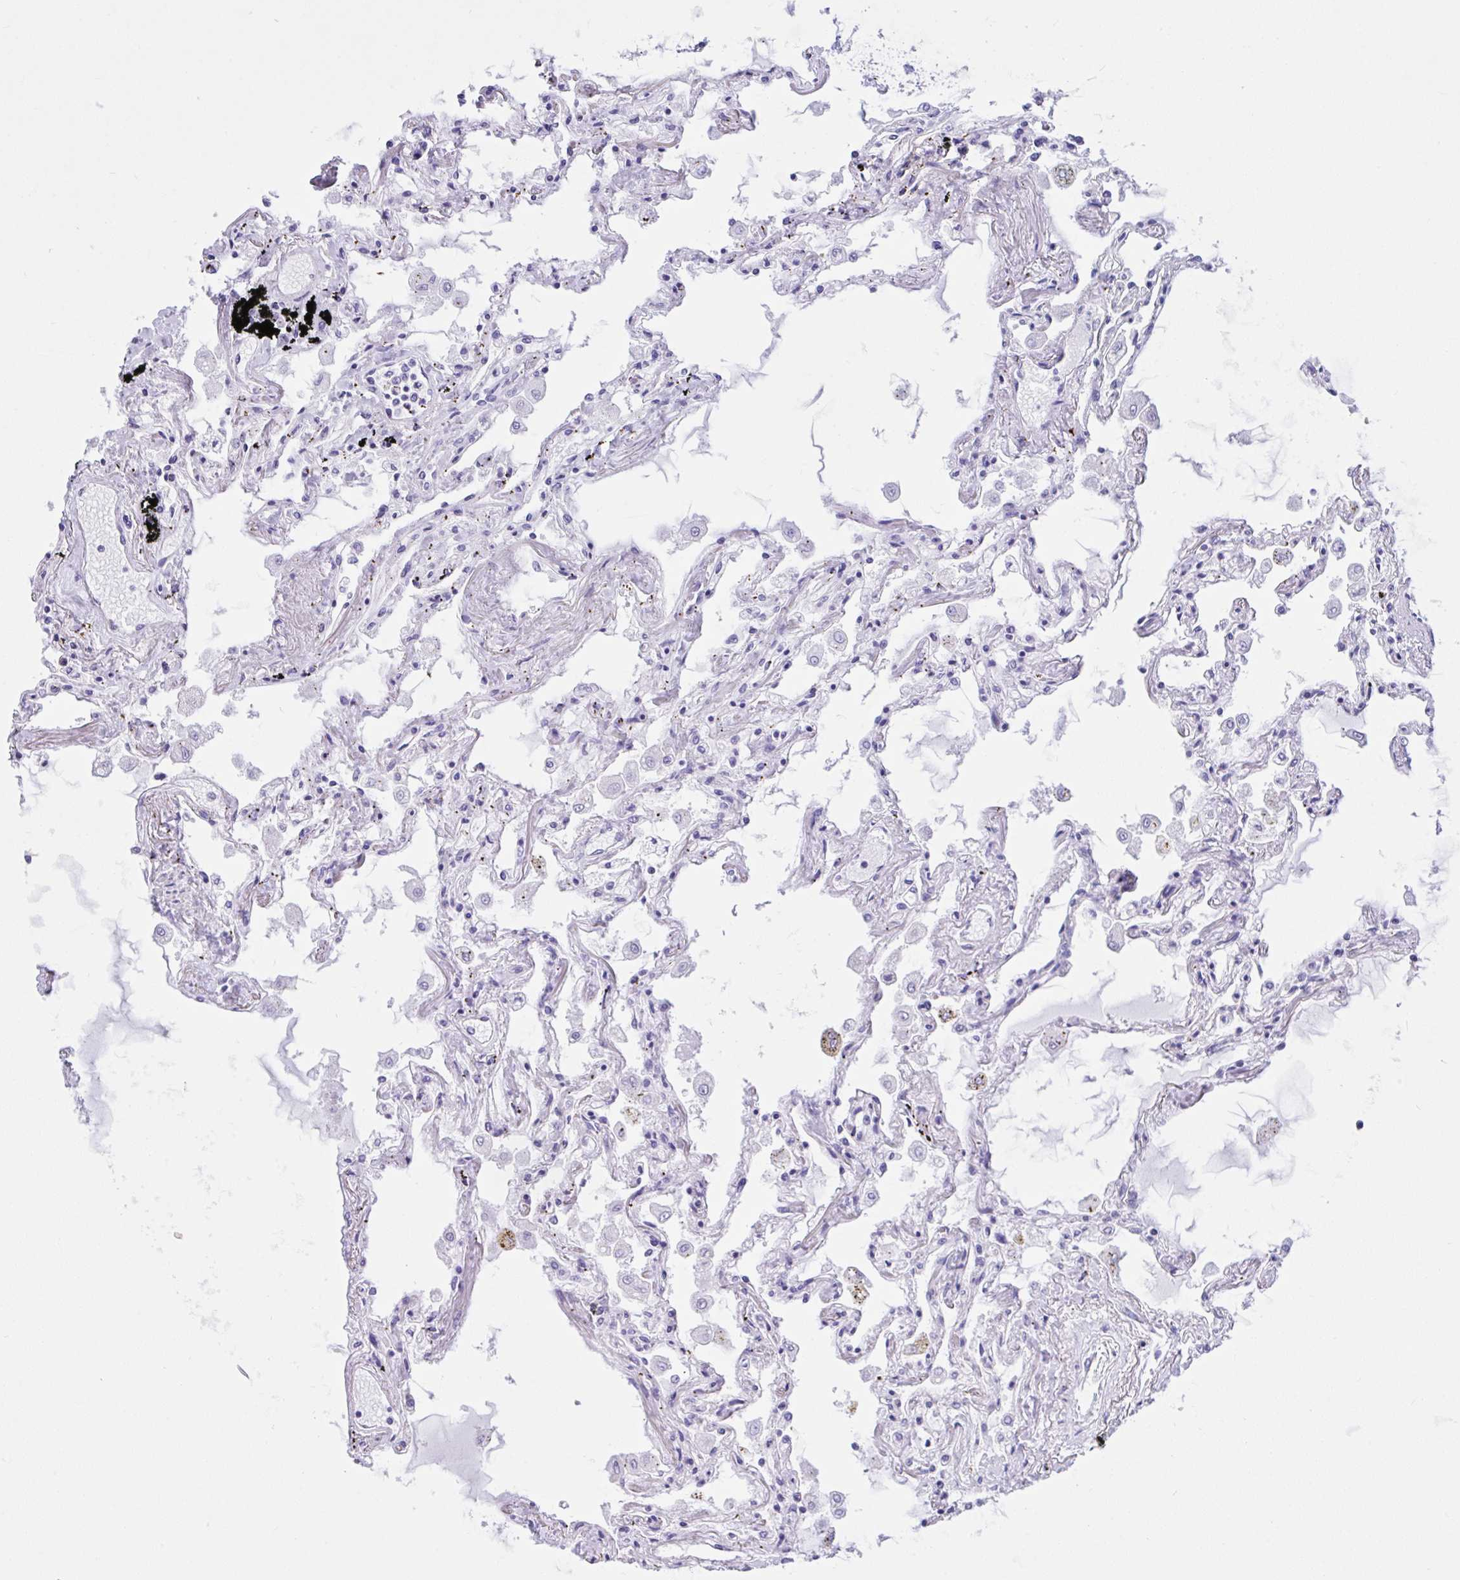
{"staining": {"intensity": "negative", "quantity": "none", "location": "none"}, "tissue": "lung", "cell_type": "Alveolar cells", "image_type": "normal", "snomed": [{"axis": "morphology", "description": "Normal tissue, NOS"}, {"axis": "morphology", "description": "Adenocarcinoma, NOS"}, {"axis": "topography", "description": "Cartilage tissue"}, {"axis": "topography", "description": "Lung"}], "caption": "IHC image of normal lung: human lung stained with DAB demonstrates no significant protein expression in alveolar cells.", "gene": "CAMLG", "patient": {"sex": "female", "age": 67}}